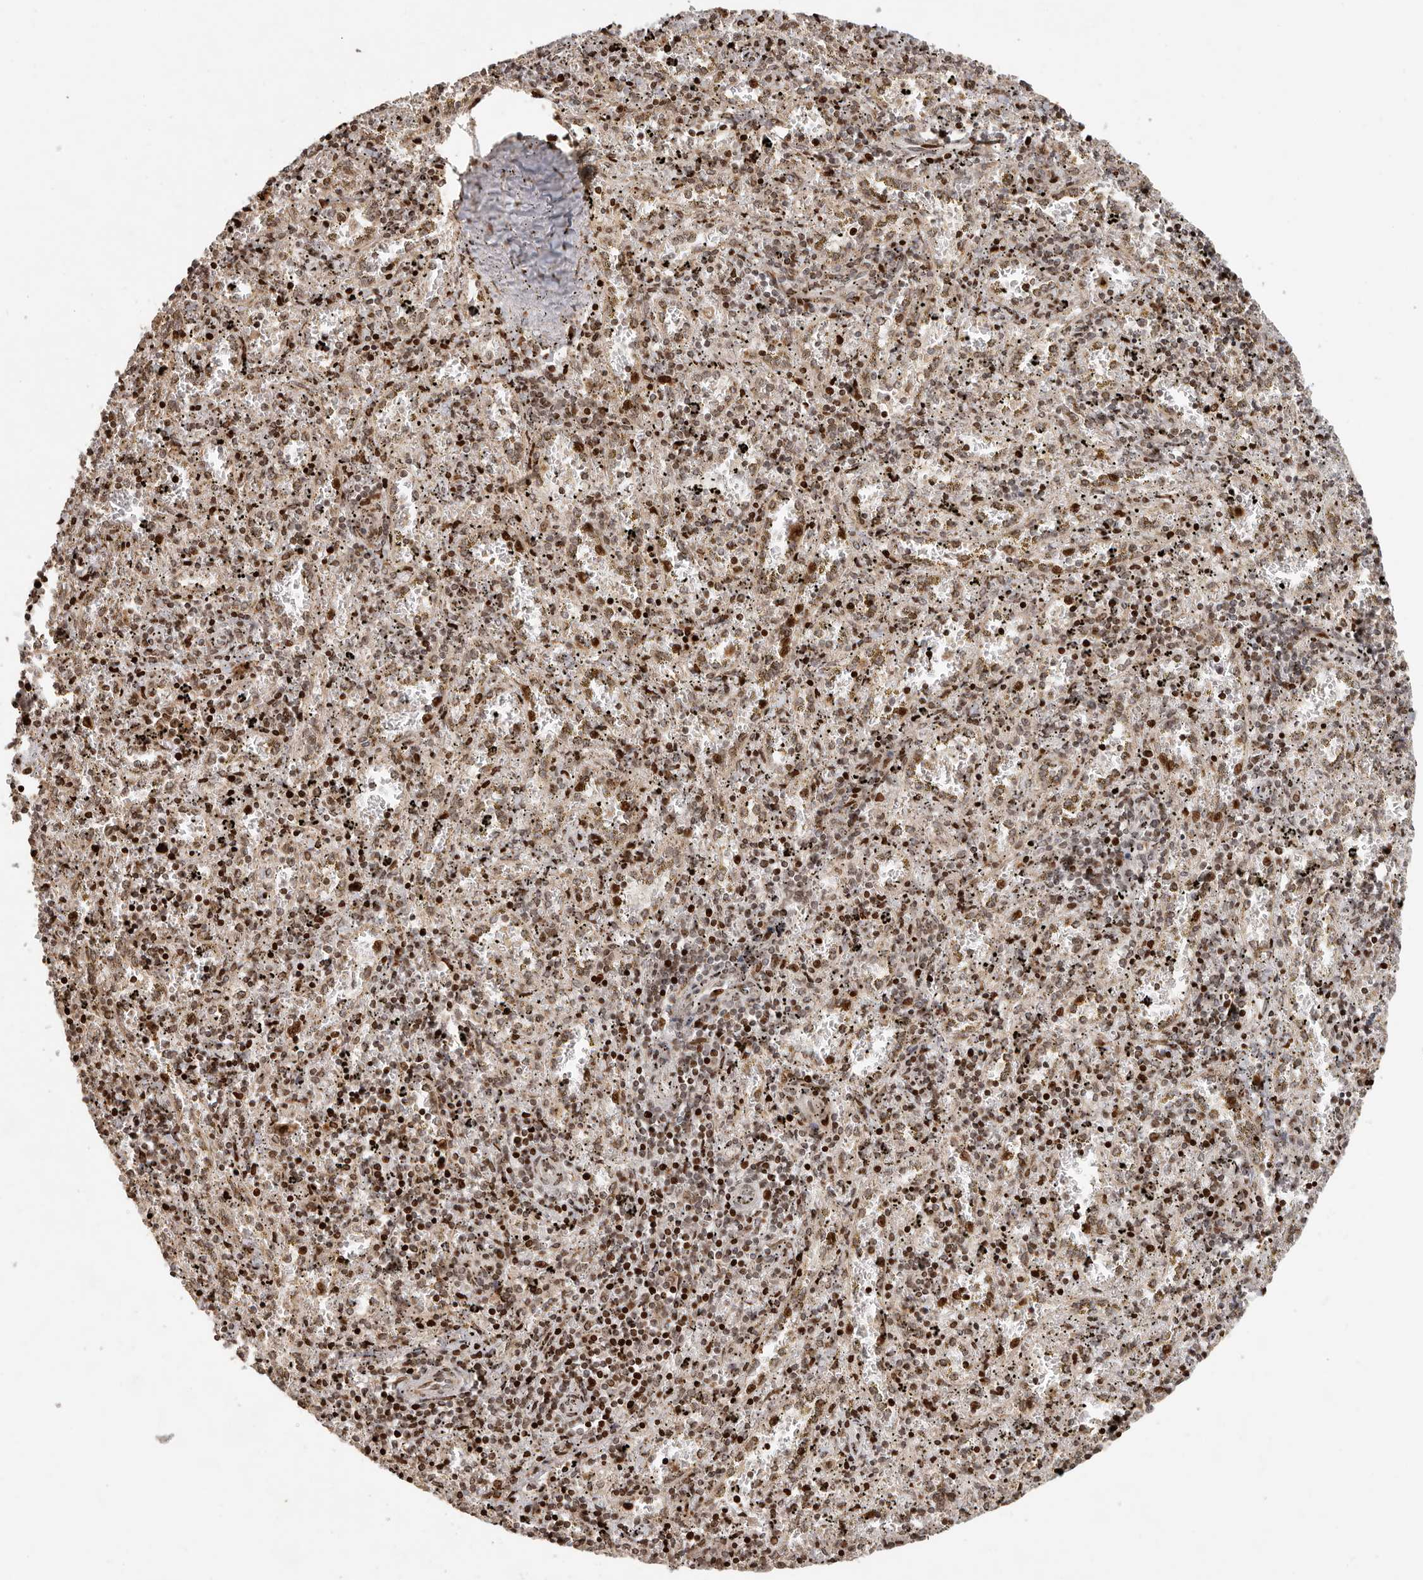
{"staining": {"intensity": "strong", "quantity": "<25%", "location": "cytoplasmic/membranous"}, "tissue": "spleen", "cell_type": "Cells in red pulp", "image_type": "normal", "snomed": [{"axis": "morphology", "description": "Normal tissue, NOS"}, {"axis": "topography", "description": "Spleen"}], "caption": "Protein expression analysis of normal spleen shows strong cytoplasmic/membranous staining in approximately <25% of cells in red pulp. Ihc stains the protein of interest in brown and the nuclei are stained blue.", "gene": "TRIM4", "patient": {"sex": "male", "age": 11}}